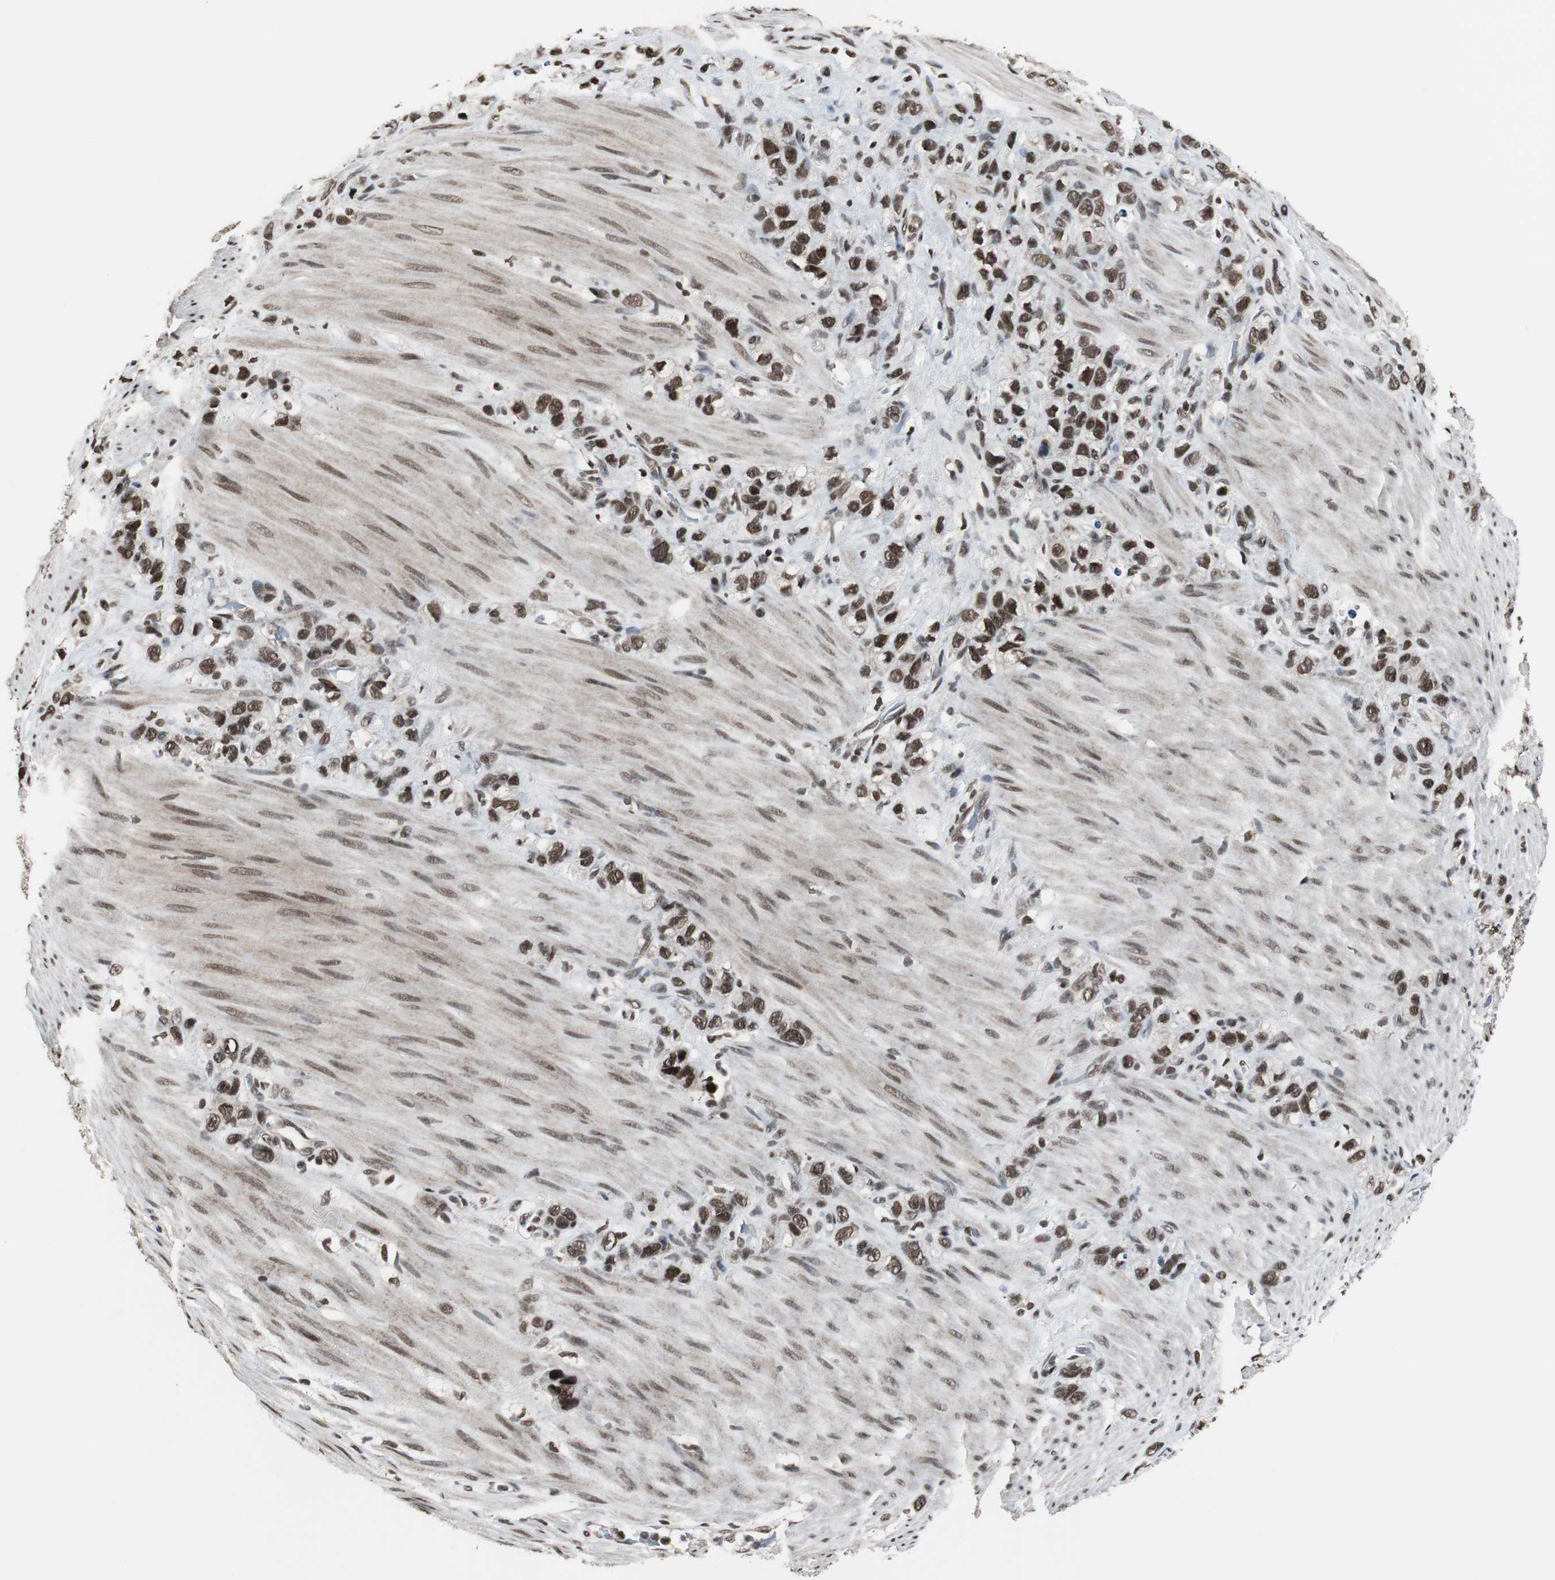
{"staining": {"intensity": "strong", "quantity": ">75%", "location": "nuclear"}, "tissue": "stomach cancer", "cell_type": "Tumor cells", "image_type": "cancer", "snomed": [{"axis": "morphology", "description": "Normal tissue, NOS"}, {"axis": "morphology", "description": "Adenocarcinoma, NOS"}, {"axis": "morphology", "description": "Adenocarcinoma, High grade"}, {"axis": "topography", "description": "Stomach, upper"}, {"axis": "topography", "description": "Stomach"}], "caption": "IHC histopathology image of neoplastic tissue: human stomach high-grade adenocarcinoma stained using immunohistochemistry exhibits high levels of strong protein expression localized specifically in the nuclear of tumor cells, appearing as a nuclear brown color.", "gene": "CDK9", "patient": {"sex": "female", "age": 65}}